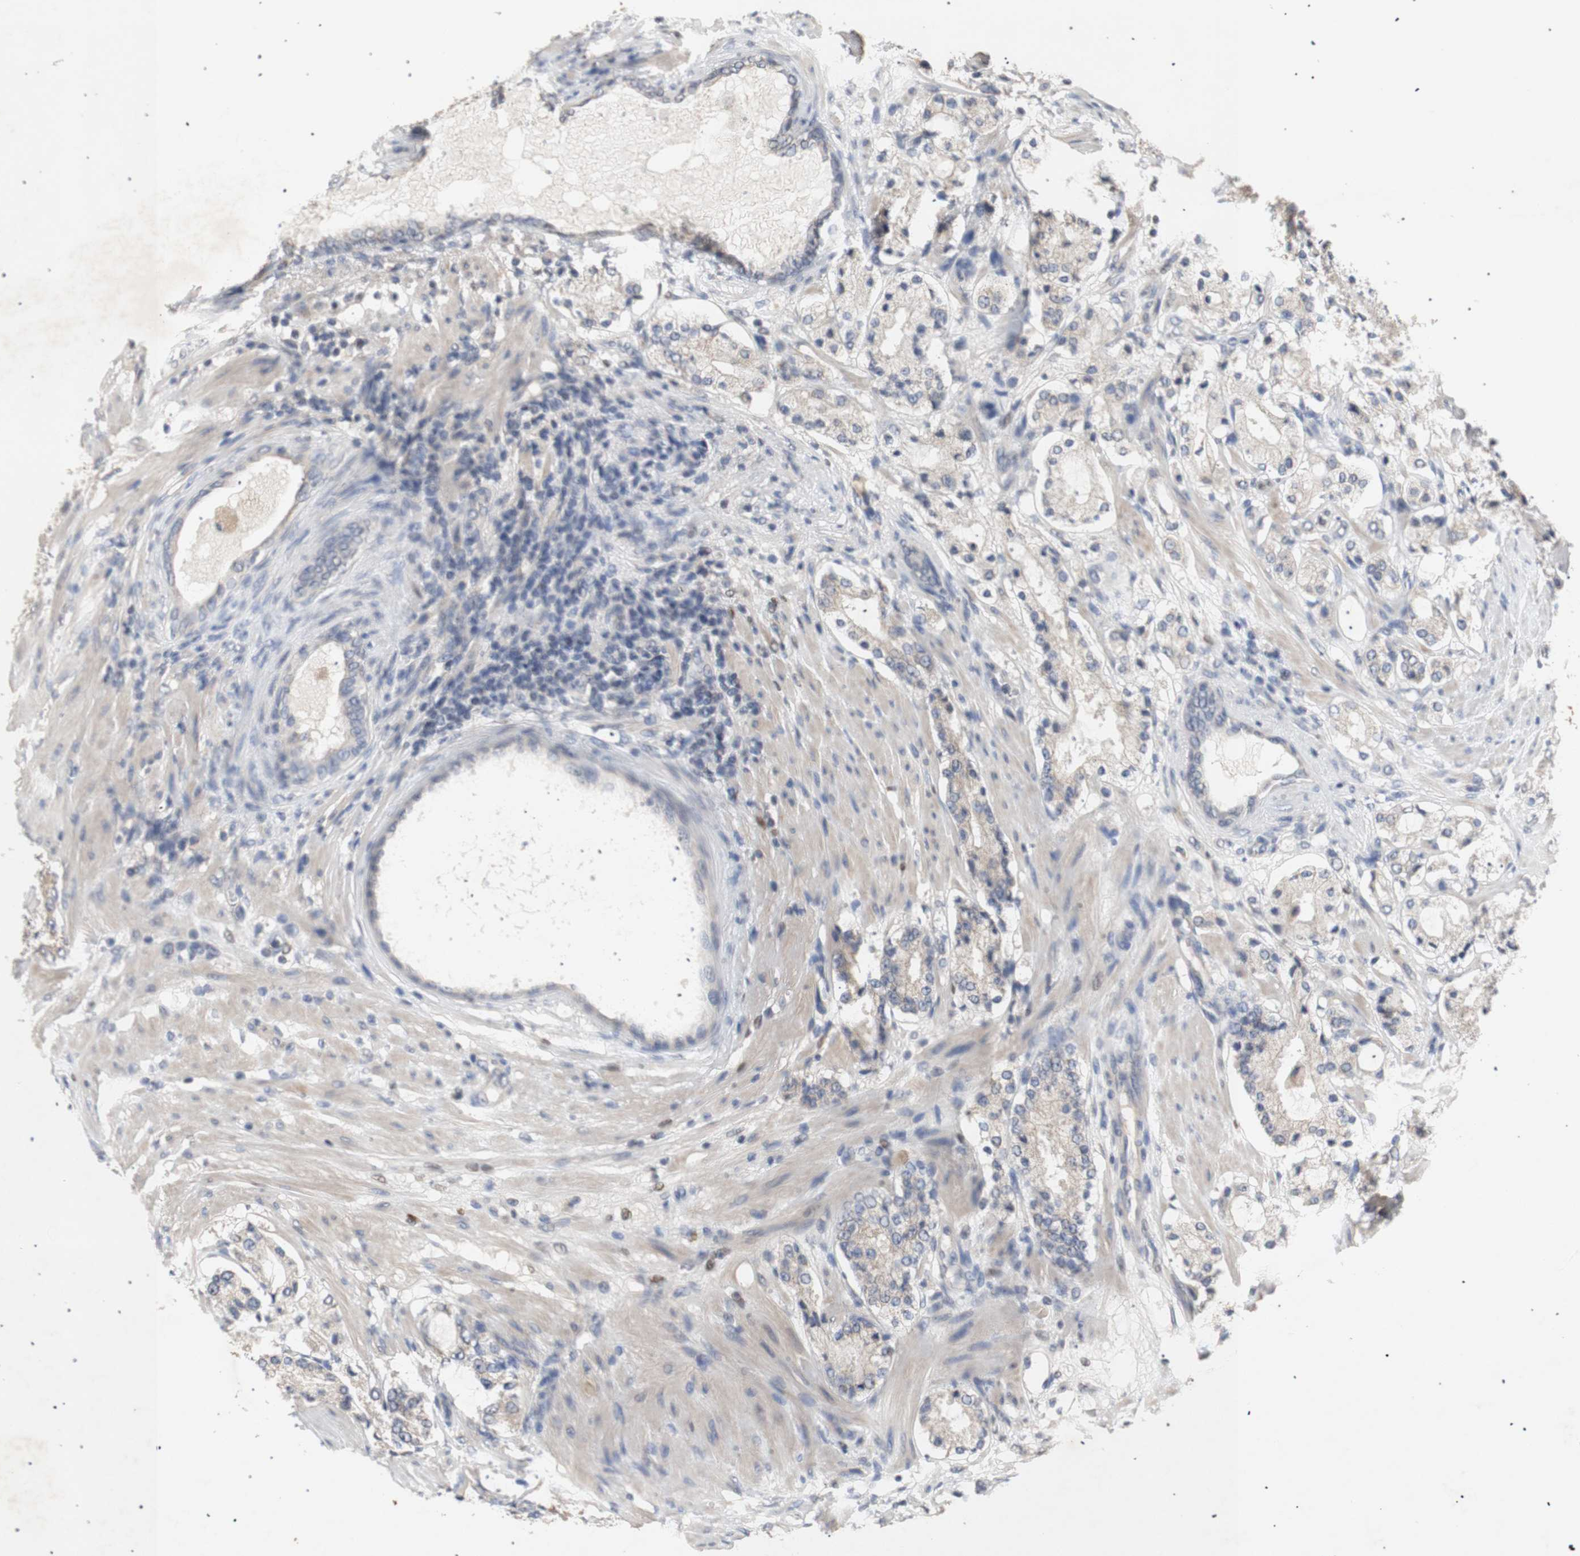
{"staining": {"intensity": "negative", "quantity": "none", "location": "none"}, "tissue": "prostate cancer", "cell_type": "Tumor cells", "image_type": "cancer", "snomed": [{"axis": "morphology", "description": "Adenocarcinoma, High grade"}, {"axis": "topography", "description": "Prostate"}], "caption": "Tumor cells show no significant protein positivity in high-grade adenocarcinoma (prostate).", "gene": "FOSB", "patient": {"sex": "male", "age": 65}}